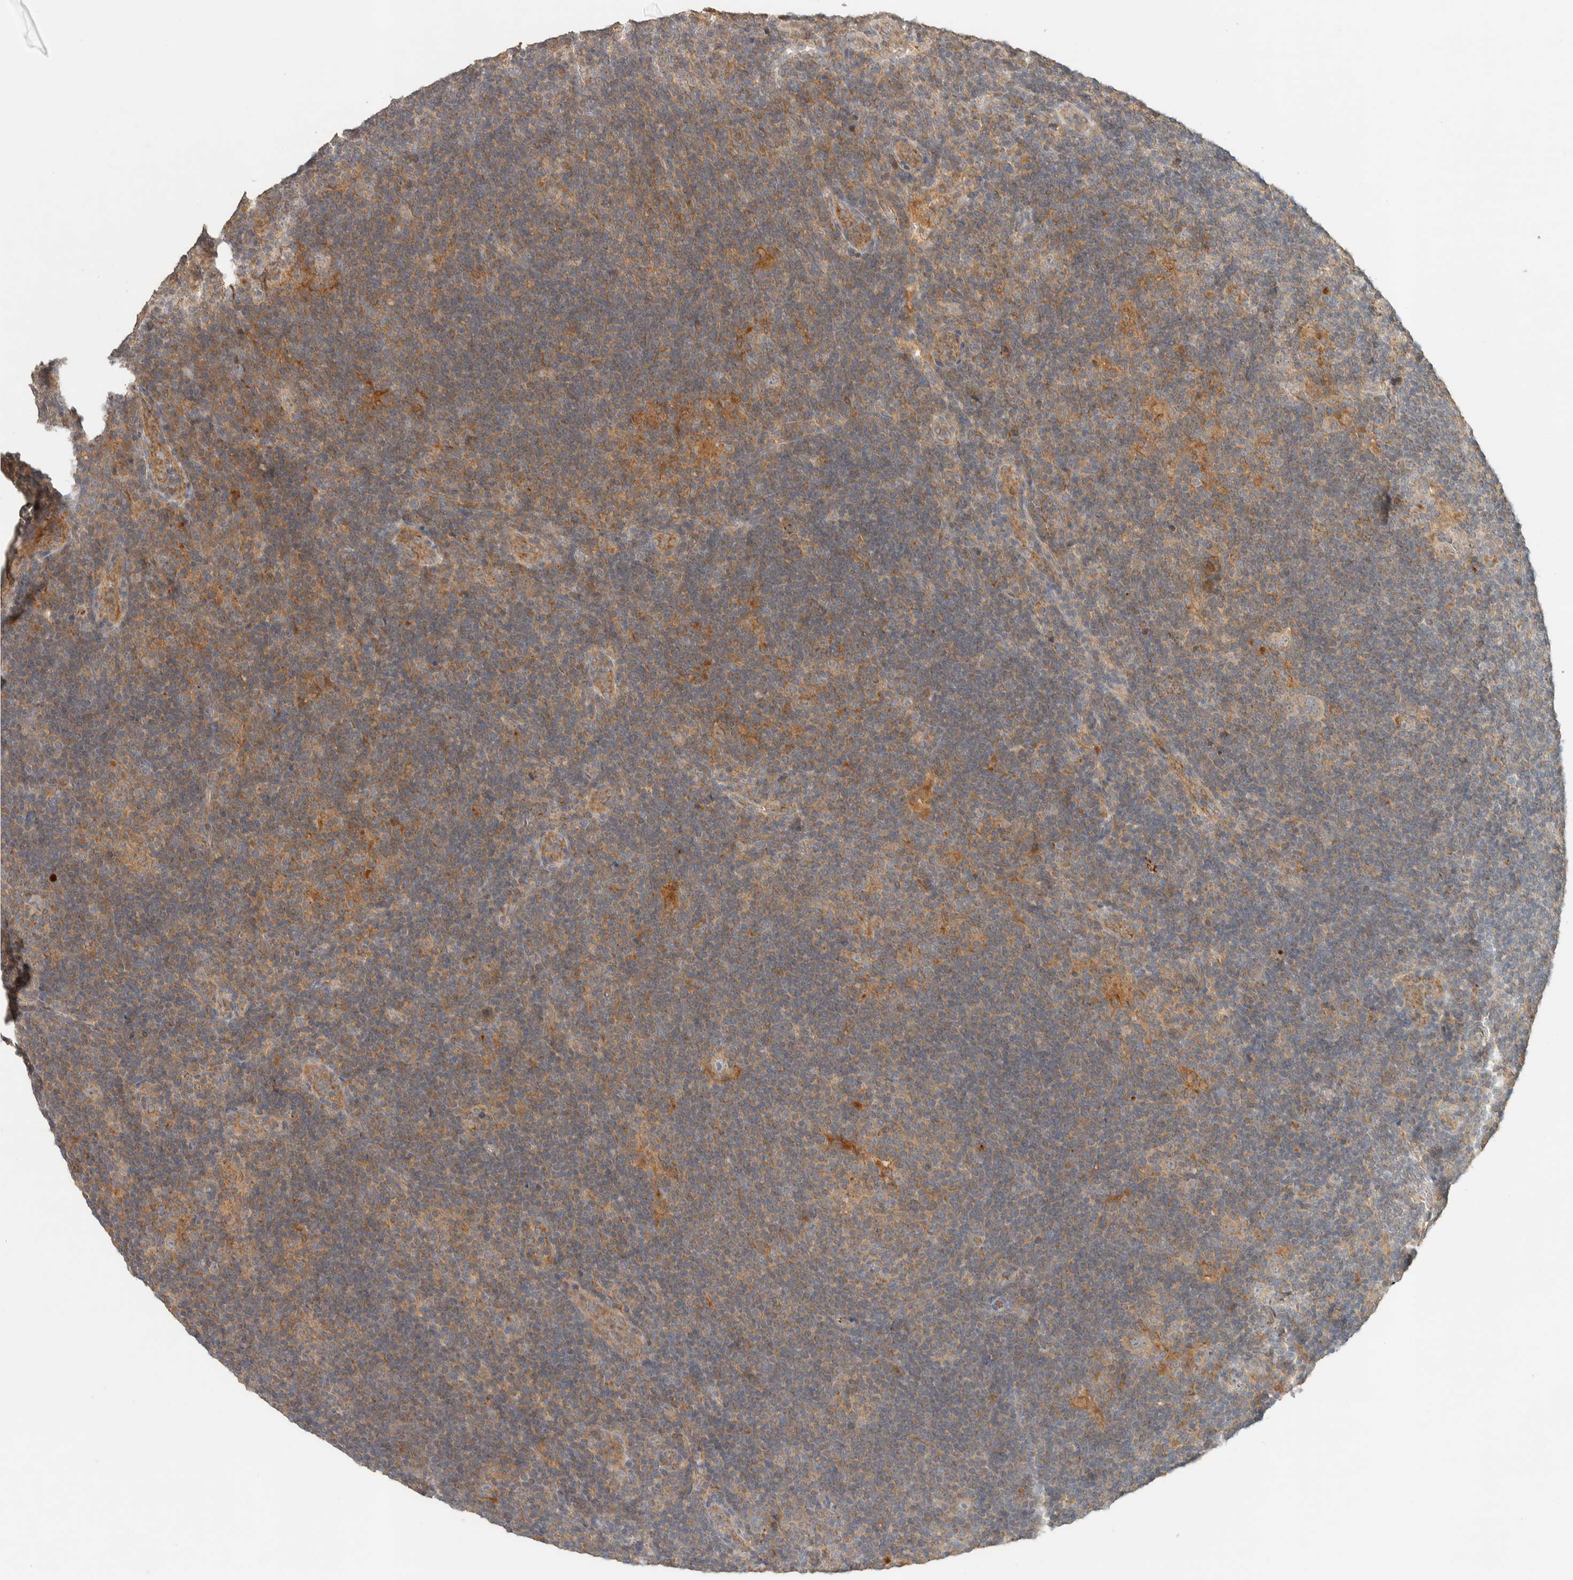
{"staining": {"intensity": "weak", "quantity": ">75%", "location": "cytoplasmic/membranous"}, "tissue": "lymphoma", "cell_type": "Tumor cells", "image_type": "cancer", "snomed": [{"axis": "morphology", "description": "Hodgkin's disease, NOS"}, {"axis": "topography", "description": "Lymph node"}], "caption": "Immunohistochemistry (DAB) staining of lymphoma exhibits weak cytoplasmic/membranous protein expression in approximately >75% of tumor cells.", "gene": "PDE7B", "patient": {"sex": "female", "age": 57}}